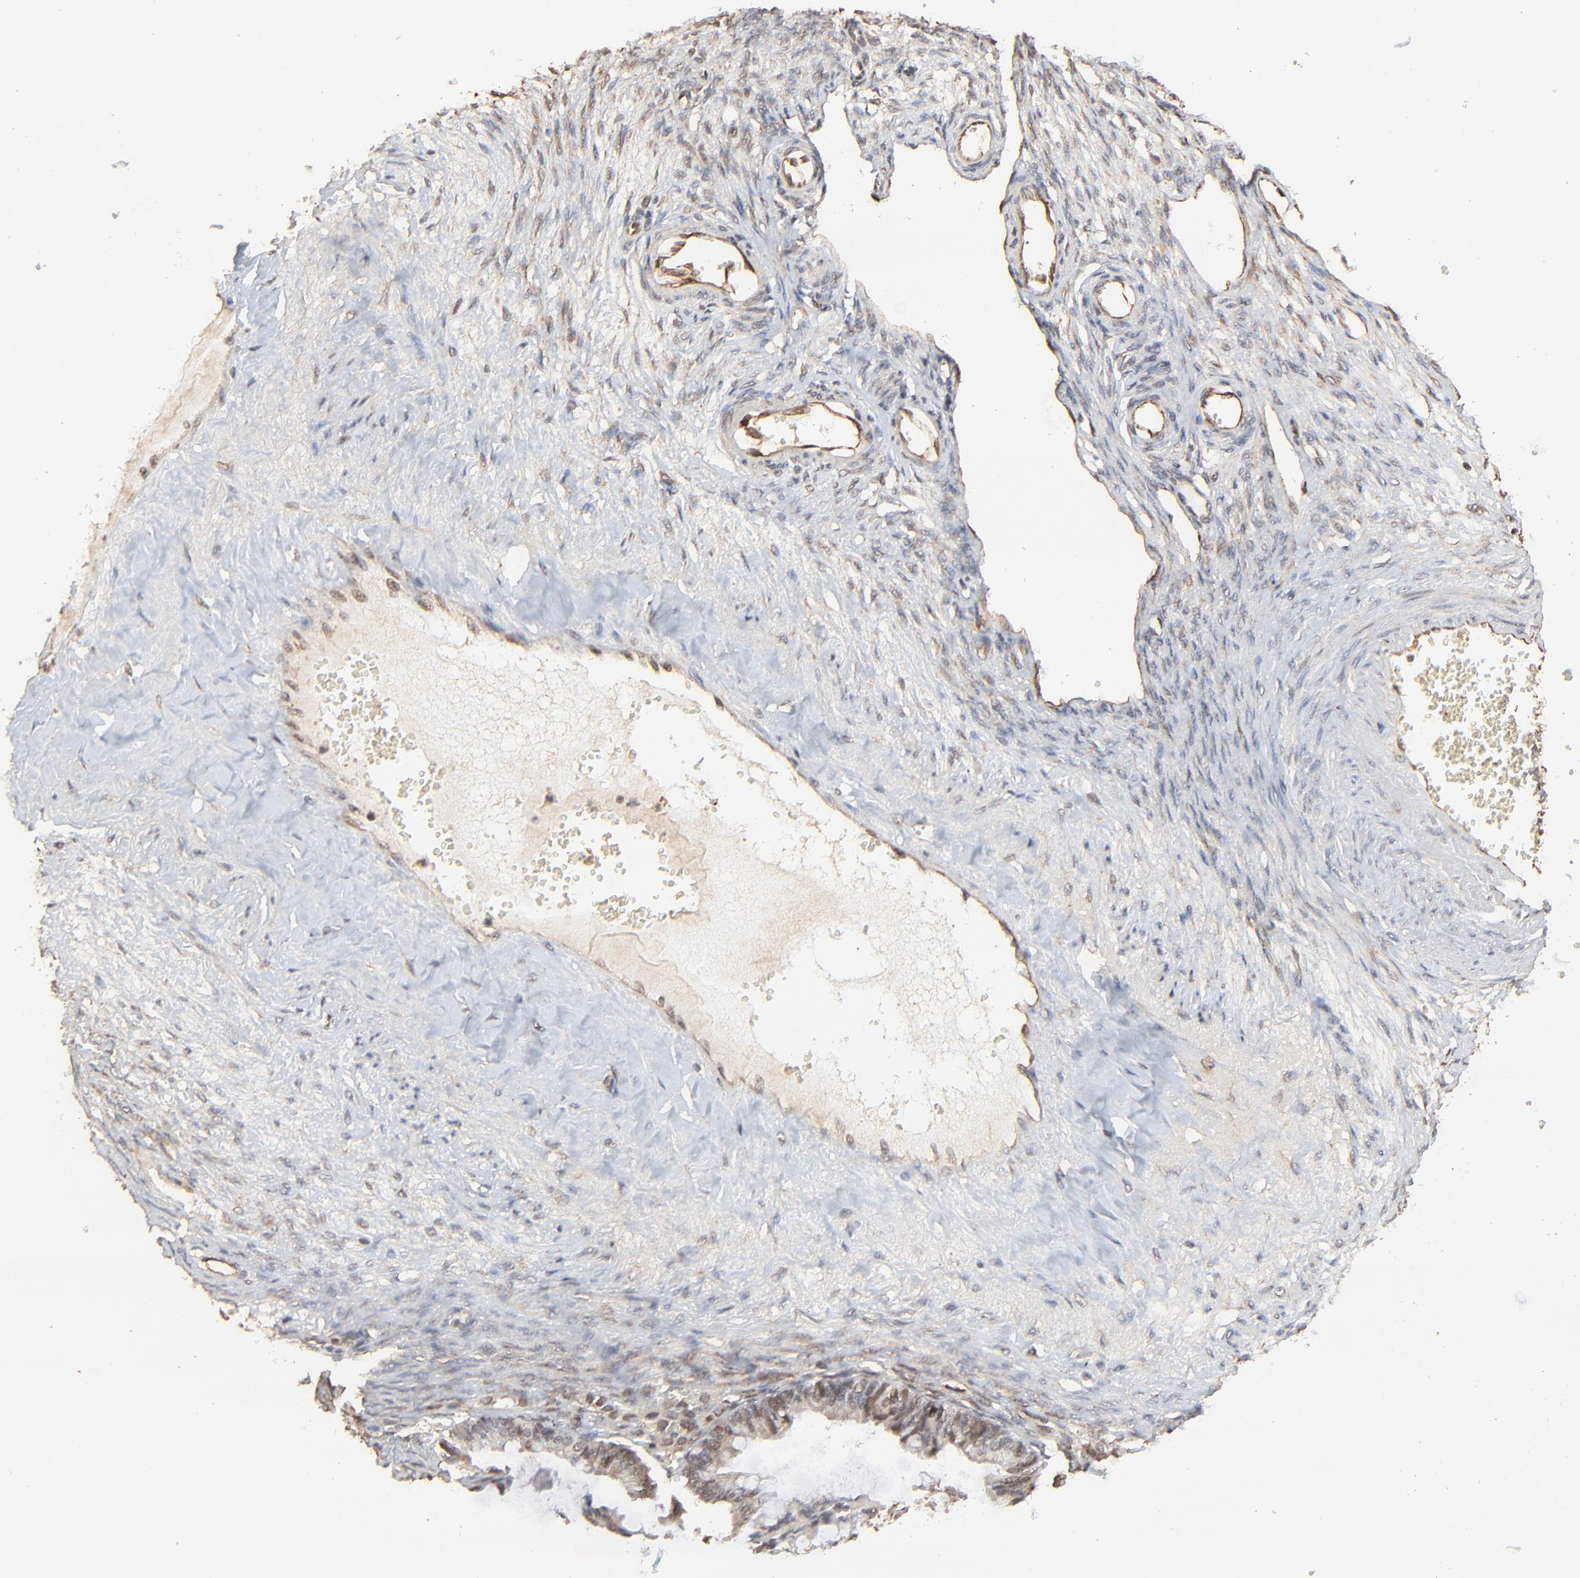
{"staining": {"intensity": "moderate", "quantity": "25%-75%", "location": "cytoplasmic/membranous,nuclear"}, "tissue": "ovarian cancer", "cell_type": "Tumor cells", "image_type": "cancer", "snomed": [{"axis": "morphology", "description": "Cystadenocarcinoma, mucinous, NOS"}, {"axis": "topography", "description": "Ovary"}], "caption": "IHC micrograph of neoplastic tissue: human ovarian cancer stained using IHC shows medium levels of moderate protein expression localized specifically in the cytoplasmic/membranous and nuclear of tumor cells, appearing as a cytoplasmic/membranous and nuclear brown color.", "gene": "FAM227A", "patient": {"sex": "female", "age": 57}}